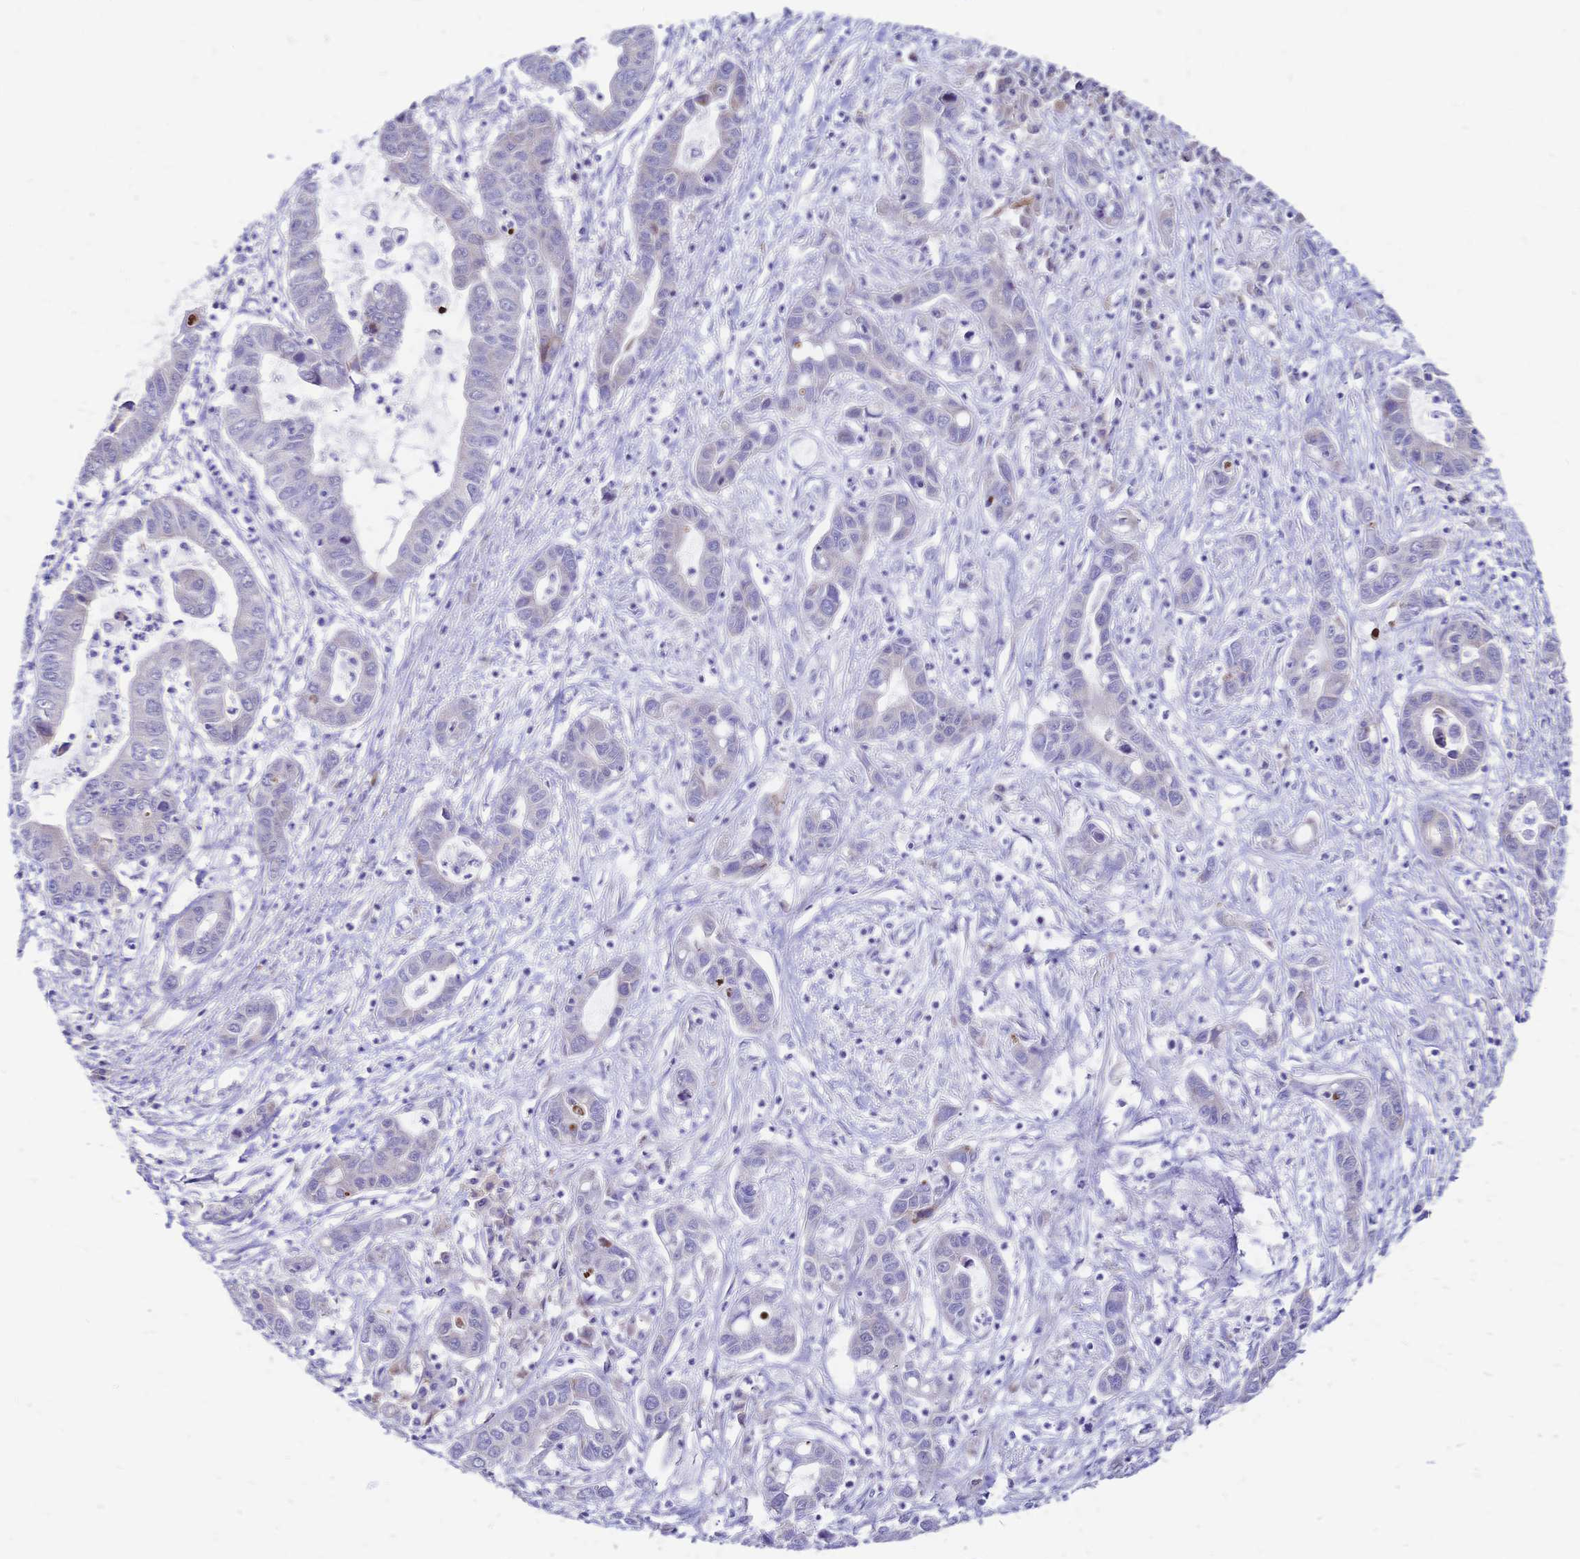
{"staining": {"intensity": "negative", "quantity": "none", "location": "none"}, "tissue": "liver cancer", "cell_type": "Tumor cells", "image_type": "cancer", "snomed": [{"axis": "morphology", "description": "Cholangiocarcinoma"}, {"axis": "topography", "description": "Liver"}], "caption": "Liver cancer (cholangiocarcinoma) was stained to show a protein in brown. There is no significant expression in tumor cells.", "gene": "GRB7", "patient": {"sex": "male", "age": 58}}